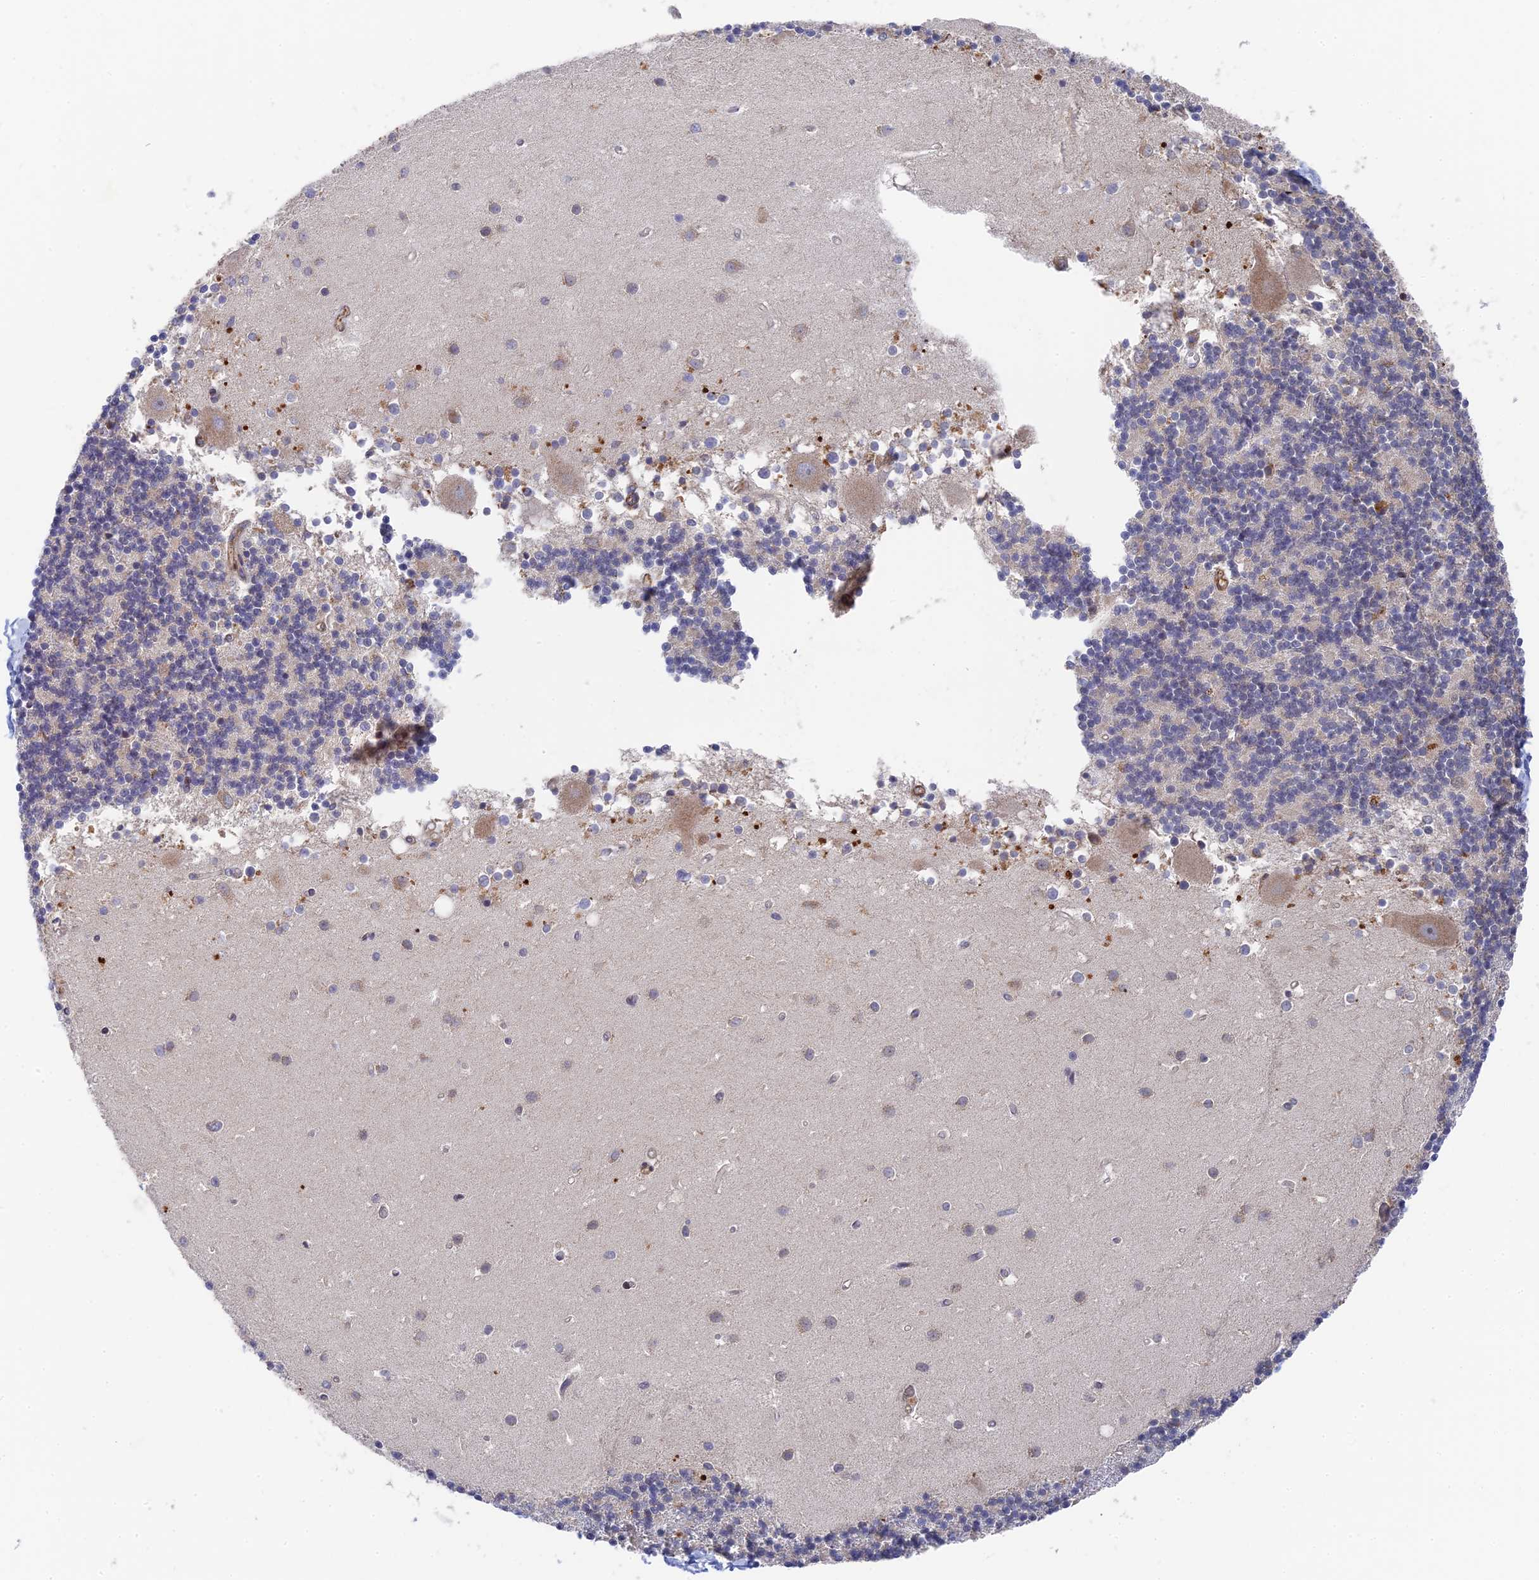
{"staining": {"intensity": "negative", "quantity": "none", "location": "none"}, "tissue": "cerebellum", "cell_type": "Cells in granular layer", "image_type": "normal", "snomed": [{"axis": "morphology", "description": "Normal tissue, NOS"}, {"axis": "topography", "description": "Cerebellum"}], "caption": "Histopathology image shows no protein positivity in cells in granular layer of benign cerebellum.", "gene": "ZNF320", "patient": {"sex": "male", "age": 54}}